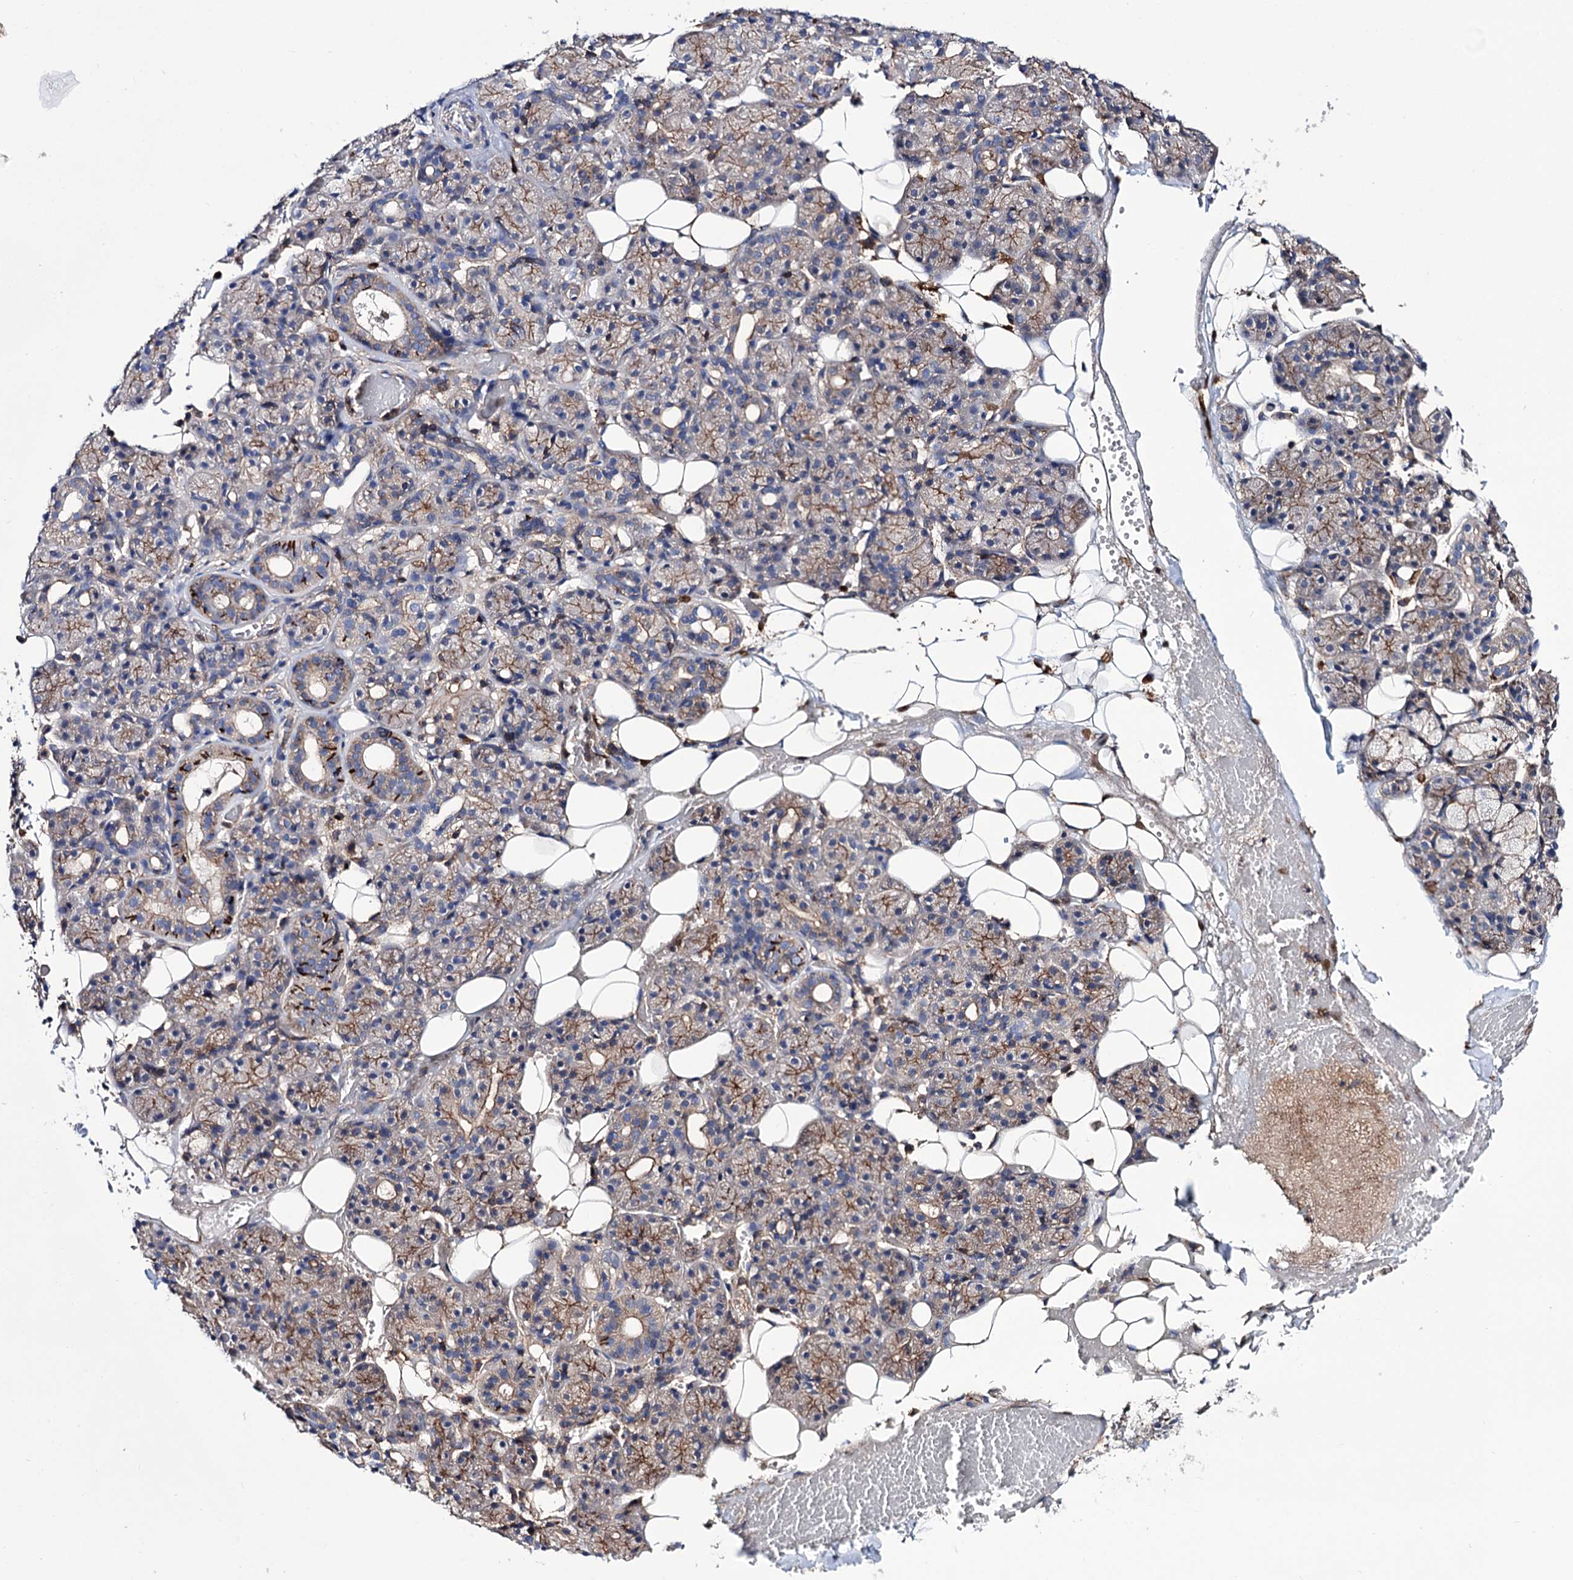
{"staining": {"intensity": "moderate", "quantity": "<25%", "location": "cytoplasmic/membranous"}, "tissue": "salivary gland", "cell_type": "Glandular cells", "image_type": "normal", "snomed": [{"axis": "morphology", "description": "Normal tissue, NOS"}, {"axis": "topography", "description": "Salivary gland"}], "caption": "IHC image of normal salivary gland: salivary gland stained using immunohistochemistry (IHC) displays low levels of moderate protein expression localized specifically in the cytoplasmic/membranous of glandular cells, appearing as a cytoplasmic/membranous brown color.", "gene": "DEF6", "patient": {"sex": "male", "age": 63}}